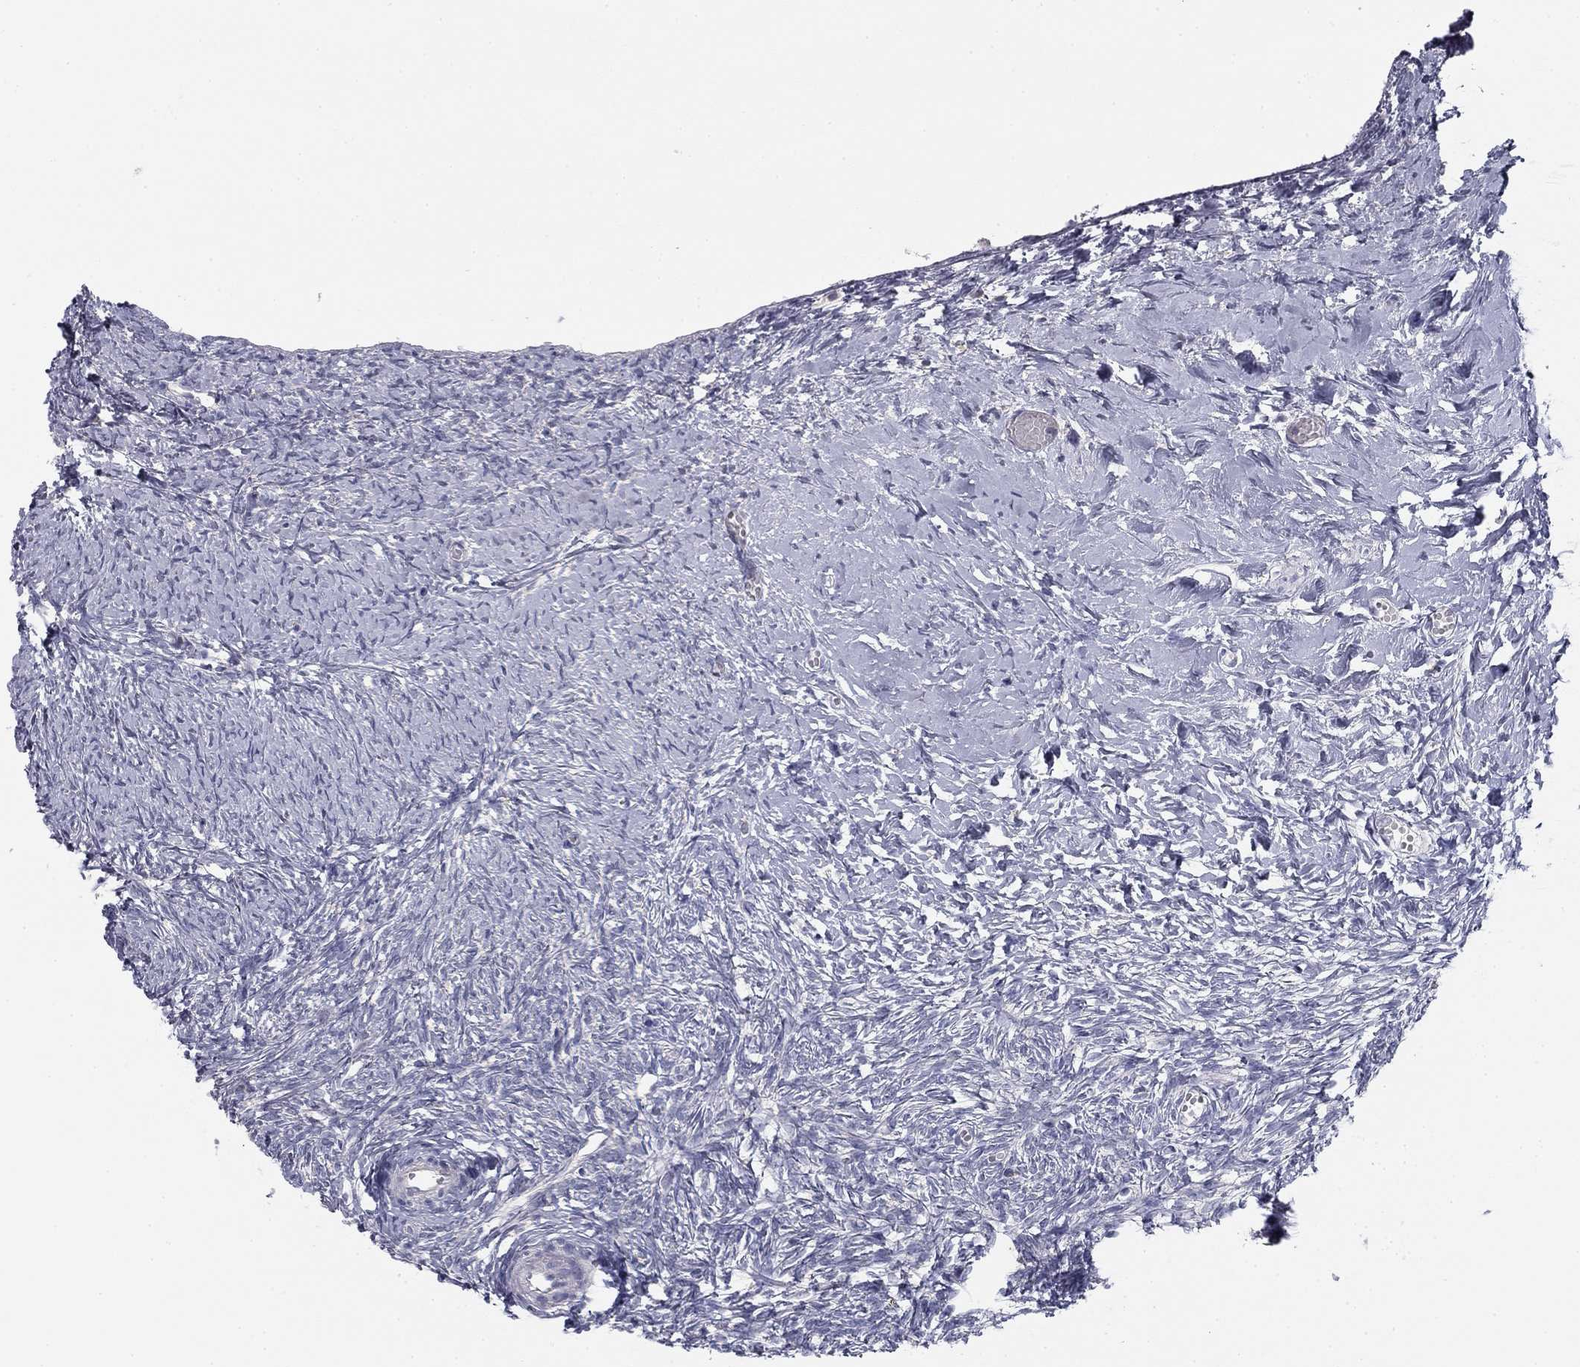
{"staining": {"intensity": "negative", "quantity": "none", "location": "none"}, "tissue": "ovary", "cell_type": "Follicle cells", "image_type": "normal", "snomed": [{"axis": "morphology", "description": "Normal tissue, NOS"}, {"axis": "topography", "description": "Ovary"}], "caption": "Protein analysis of benign ovary shows no significant positivity in follicle cells. Nuclei are stained in blue.", "gene": "SLC2A9", "patient": {"sex": "female", "age": 43}}